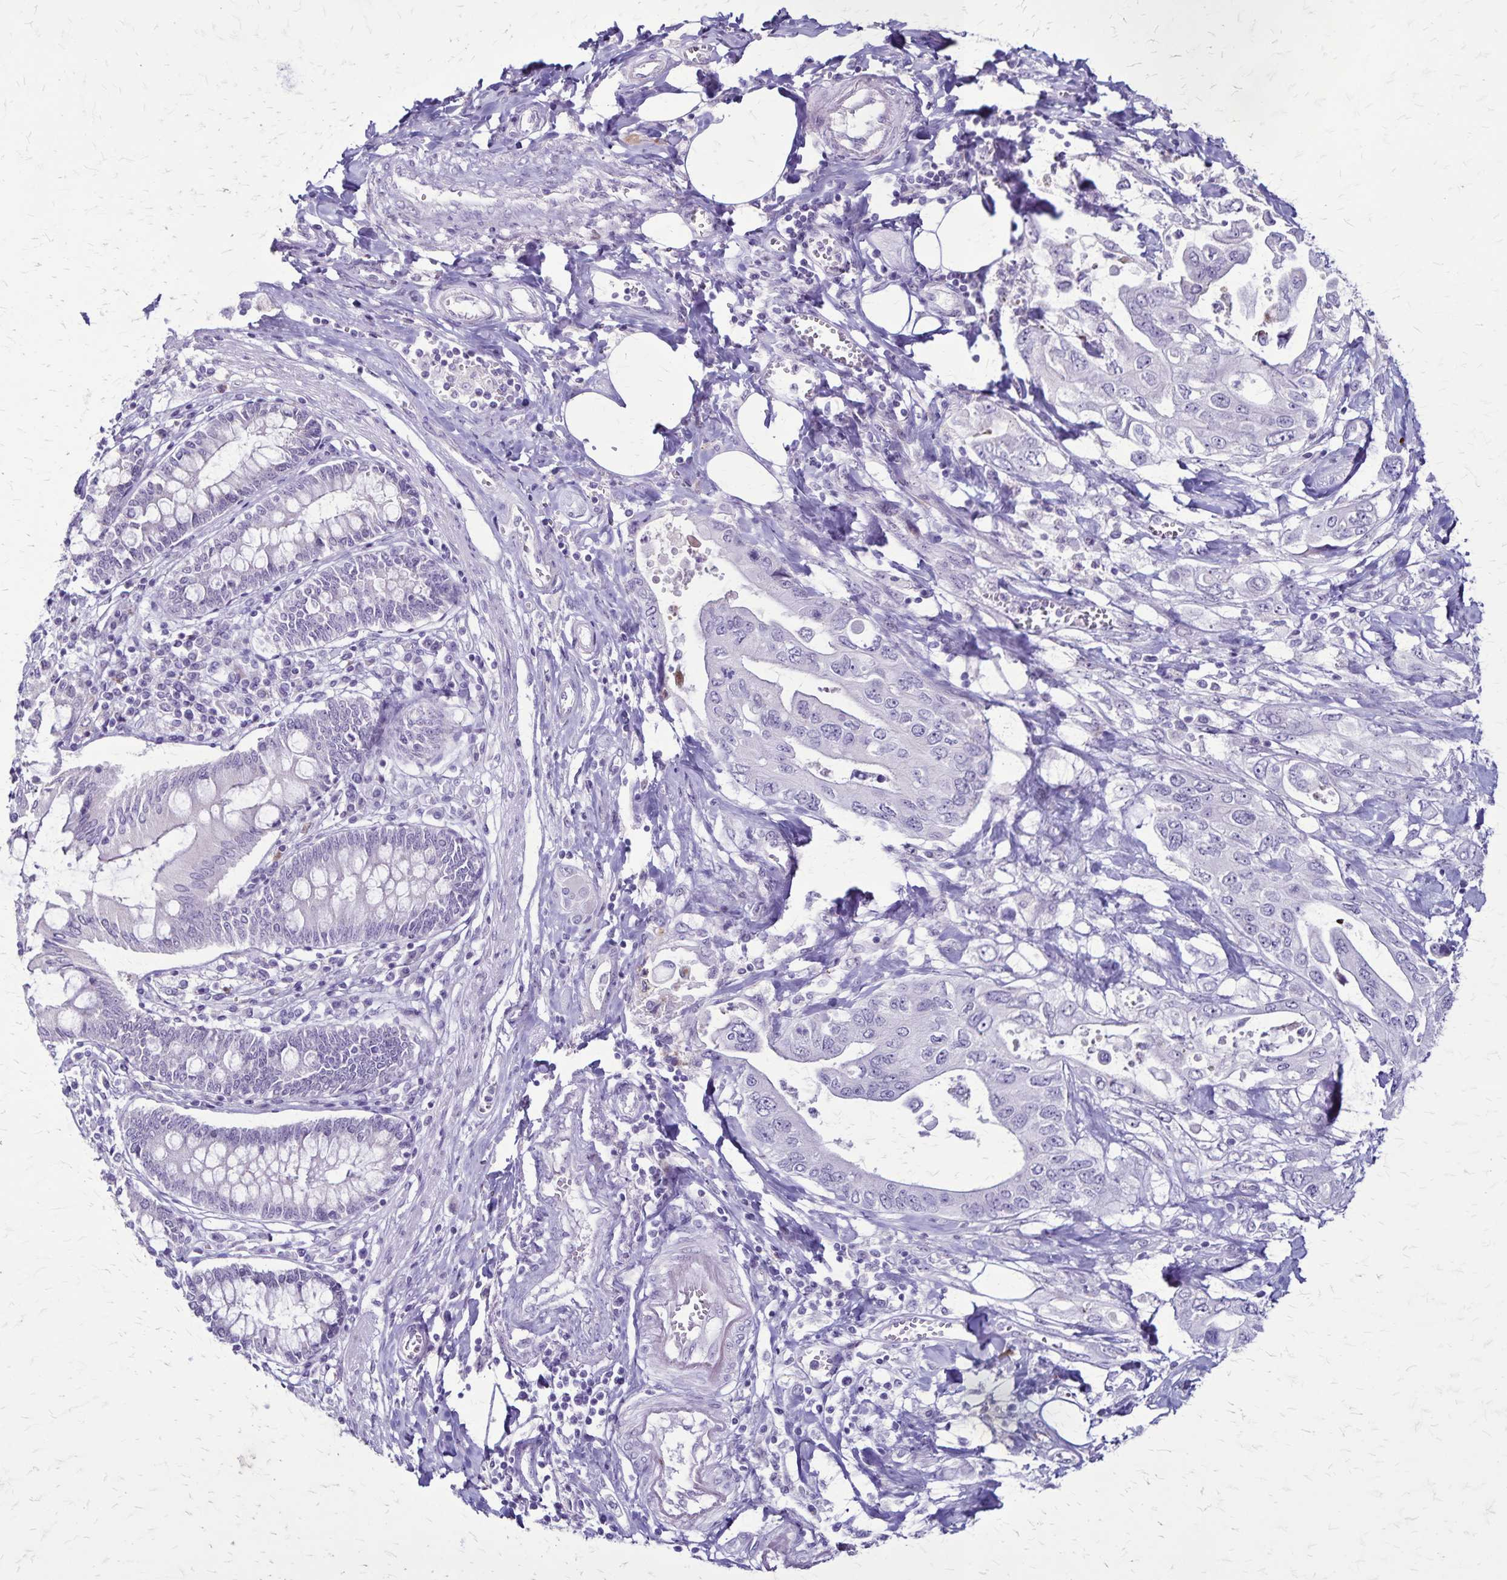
{"staining": {"intensity": "negative", "quantity": "none", "location": "none"}, "tissue": "pancreatic cancer", "cell_type": "Tumor cells", "image_type": "cancer", "snomed": [{"axis": "morphology", "description": "Adenocarcinoma, NOS"}, {"axis": "topography", "description": "Pancreas"}], "caption": "DAB (3,3'-diaminobenzidine) immunohistochemical staining of human pancreatic adenocarcinoma exhibits no significant expression in tumor cells. (Brightfield microscopy of DAB IHC at high magnification).", "gene": "OR51B5", "patient": {"sex": "female", "age": 63}}